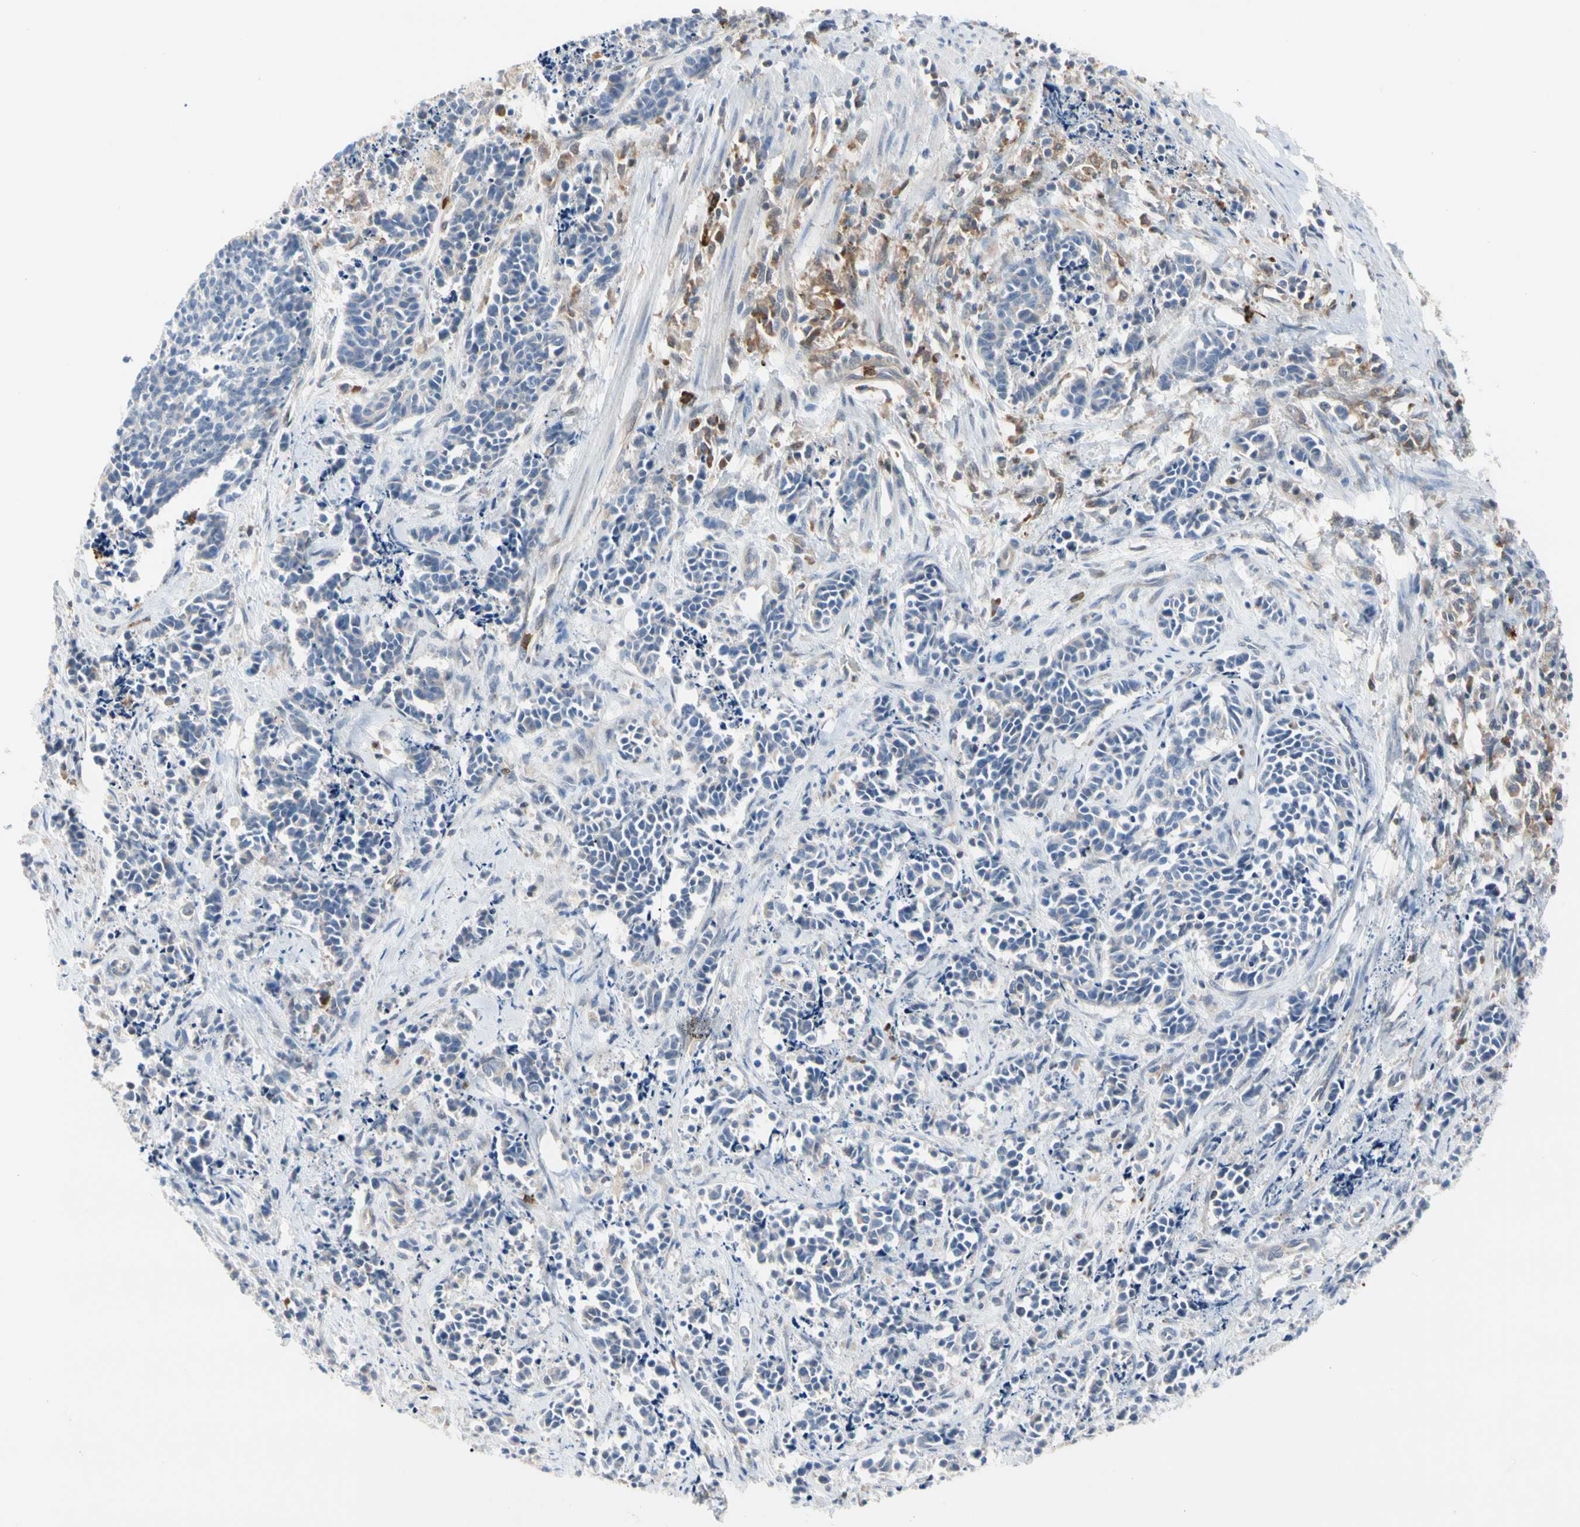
{"staining": {"intensity": "negative", "quantity": "none", "location": "none"}, "tissue": "cervical cancer", "cell_type": "Tumor cells", "image_type": "cancer", "snomed": [{"axis": "morphology", "description": "Squamous cell carcinoma, NOS"}, {"axis": "topography", "description": "Cervix"}], "caption": "Squamous cell carcinoma (cervical) was stained to show a protein in brown. There is no significant expression in tumor cells. (Brightfield microscopy of DAB immunohistochemistry at high magnification).", "gene": "MCL1", "patient": {"sex": "female", "age": 35}}